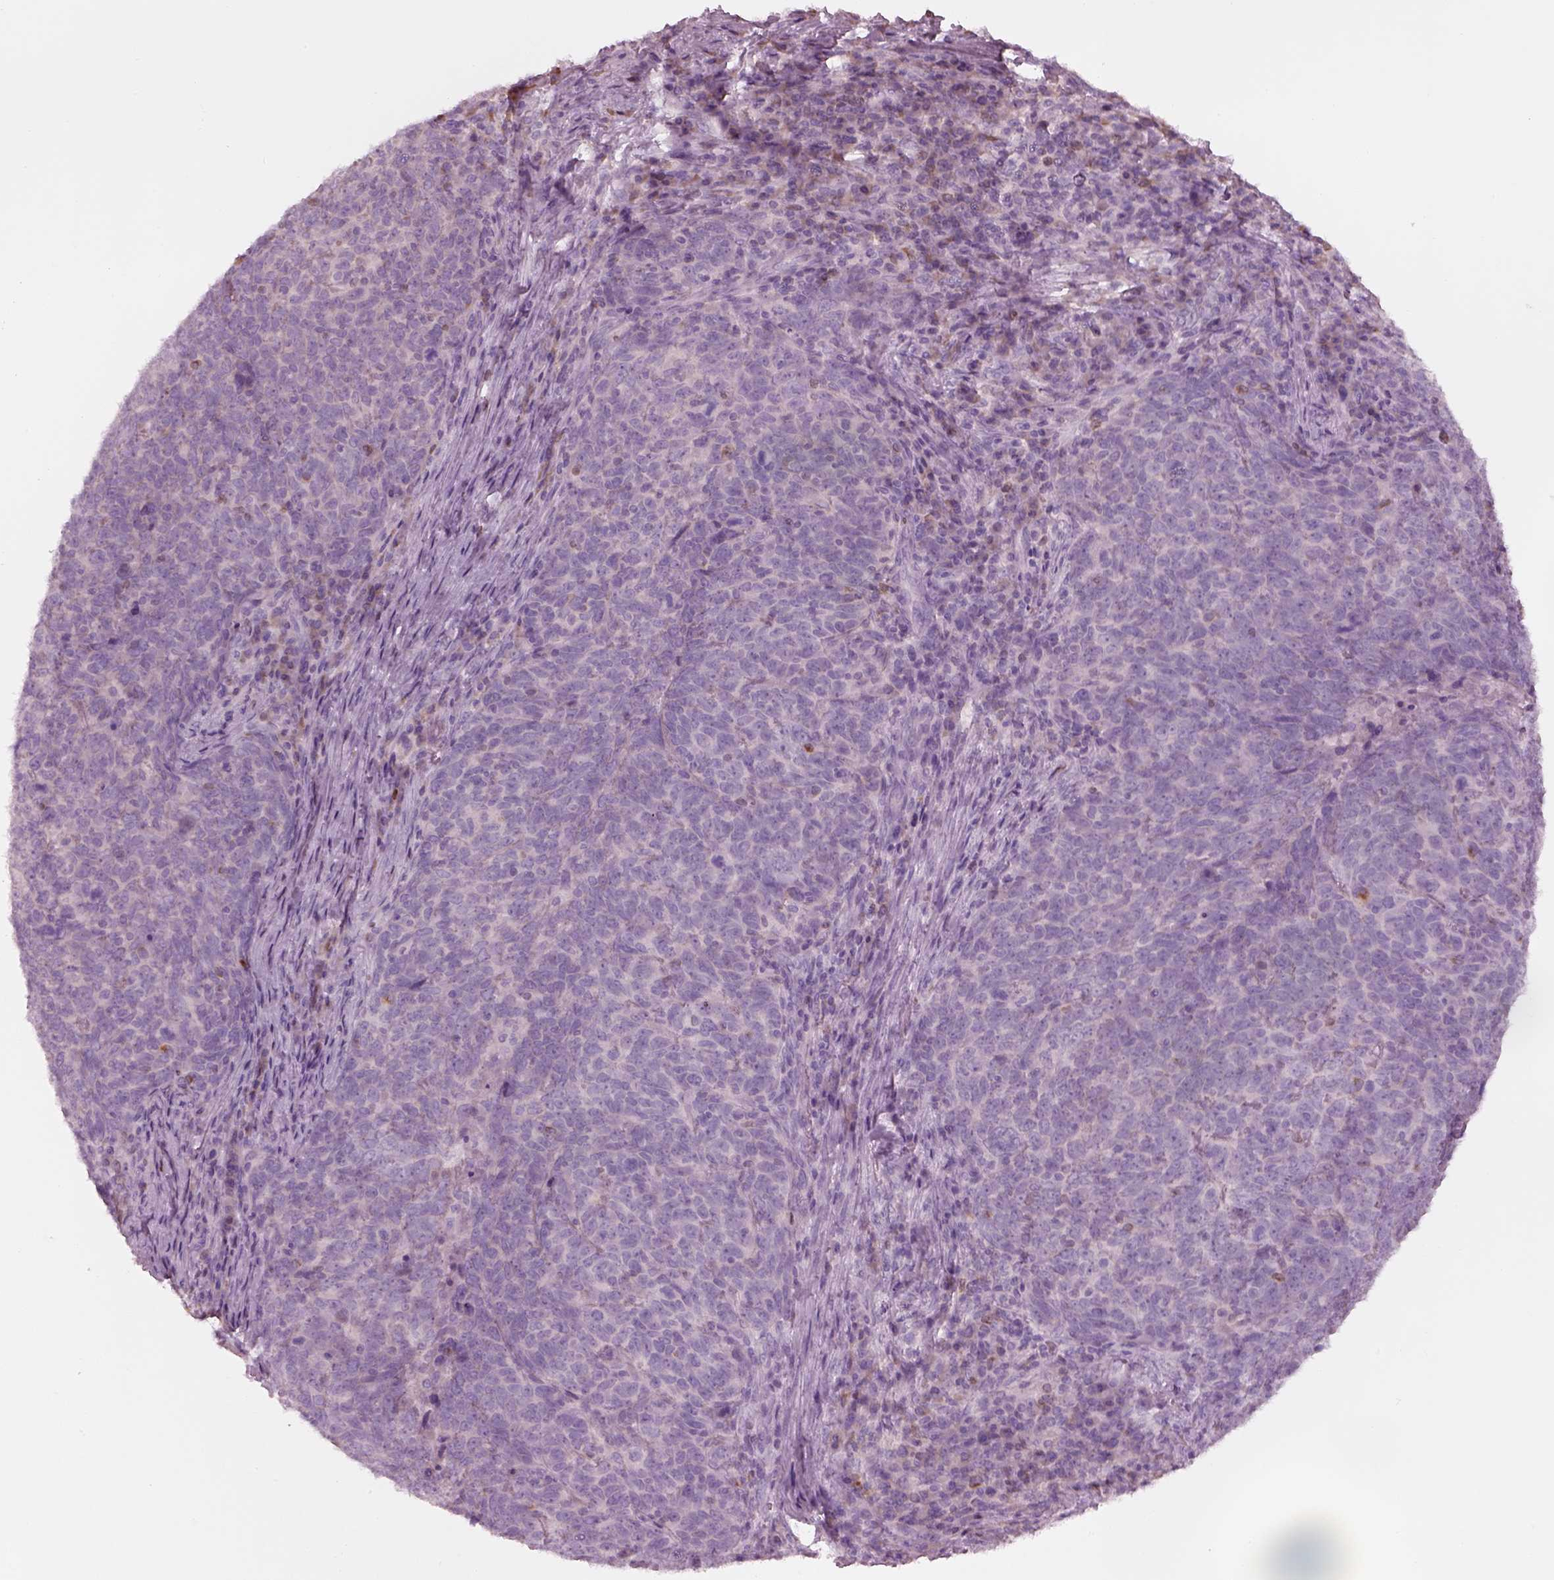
{"staining": {"intensity": "negative", "quantity": "none", "location": "none"}, "tissue": "skin cancer", "cell_type": "Tumor cells", "image_type": "cancer", "snomed": [{"axis": "morphology", "description": "Squamous cell carcinoma, NOS"}, {"axis": "topography", "description": "Skin"}, {"axis": "topography", "description": "Anal"}], "caption": "Immunohistochemistry (IHC) photomicrograph of neoplastic tissue: human skin cancer stained with DAB reveals no significant protein expression in tumor cells.", "gene": "SLC27A2", "patient": {"sex": "female", "age": 51}}